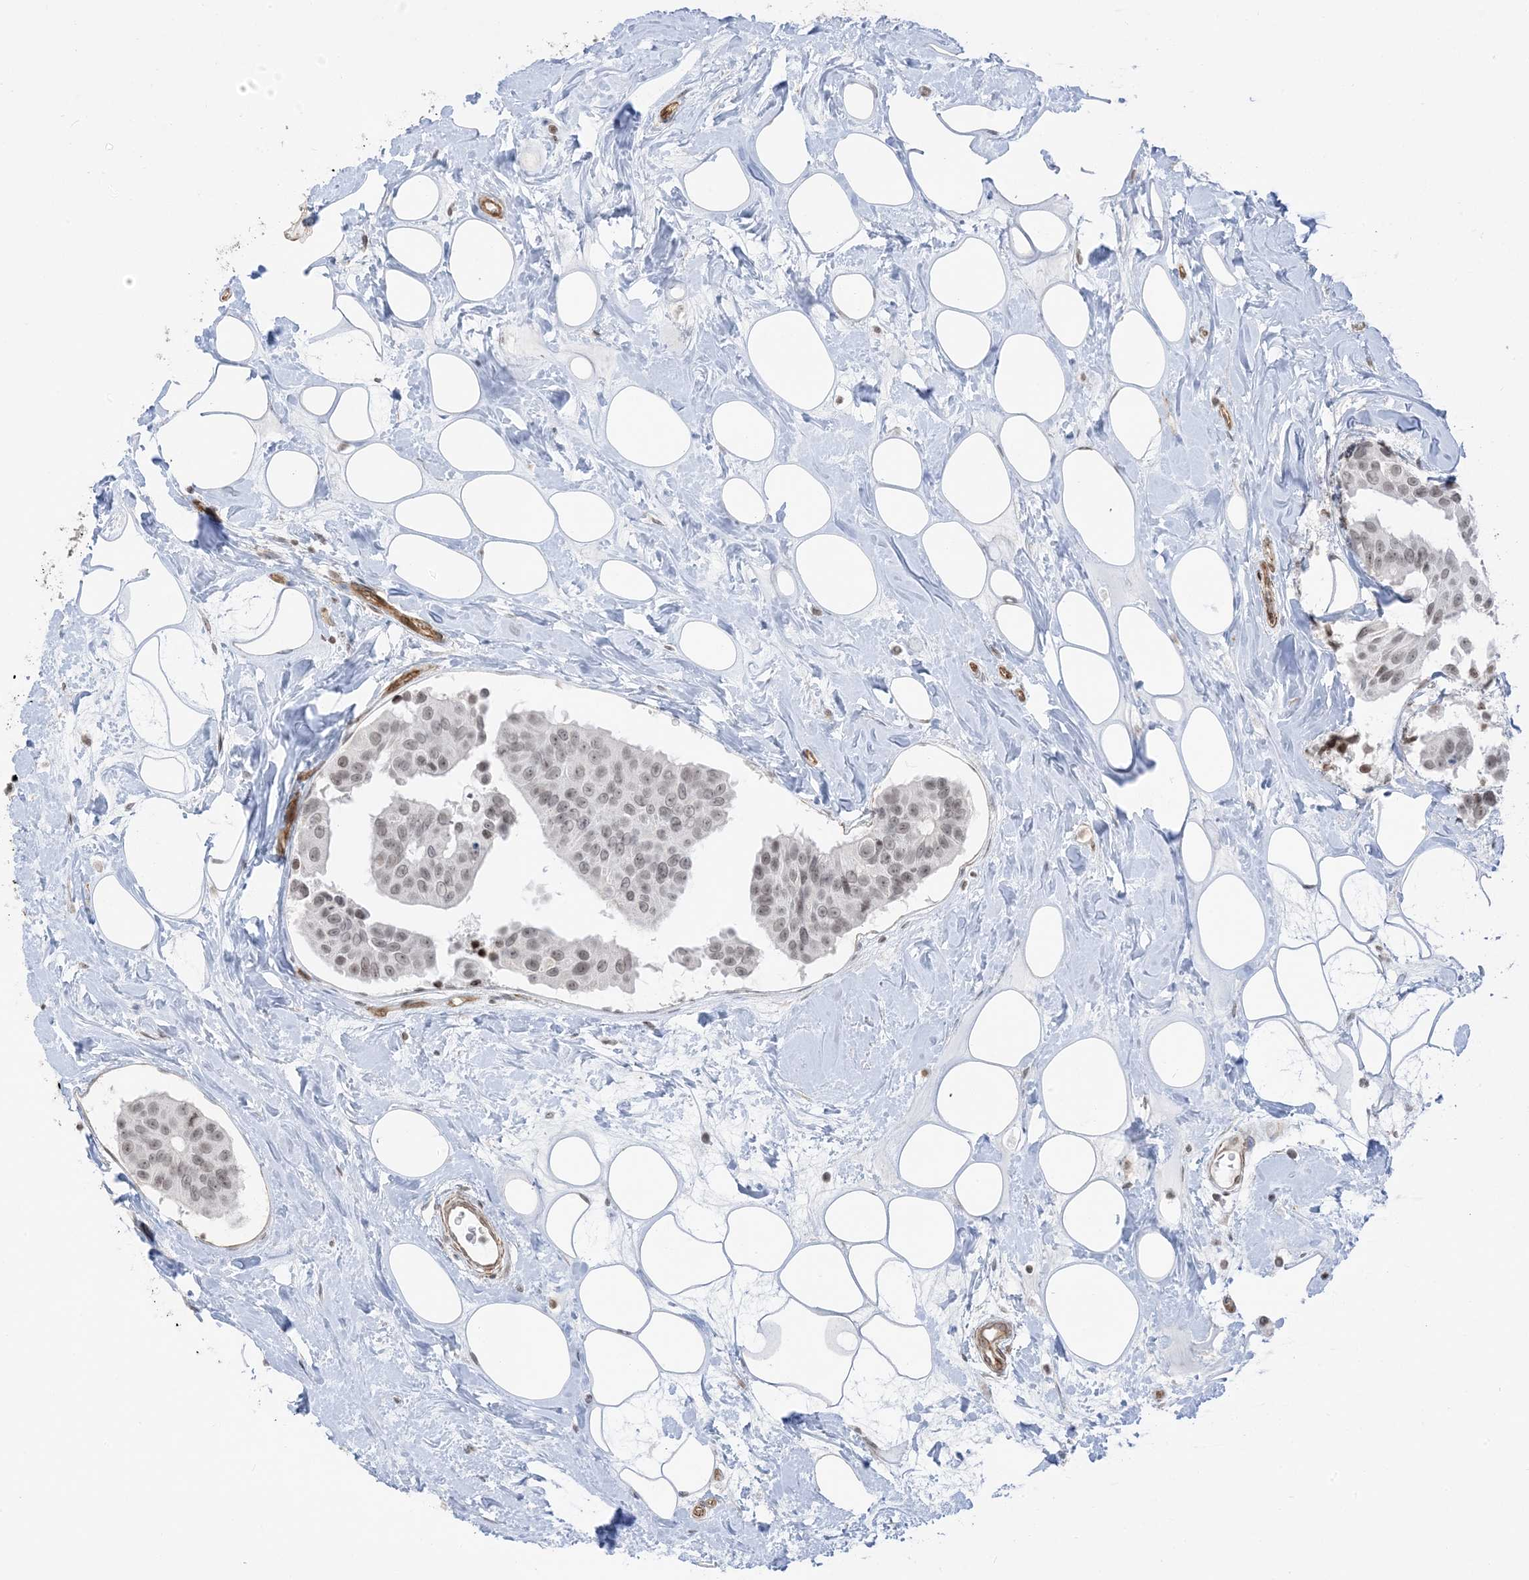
{"staining": {"intensity": "weak", "quantity": "25%-75%", "location": "nuclear"}, "tissue": "breast cancer", "cell_type": "Tumor cells", "image_type": "cancer", "snomed": [{"axis": "morphology", "description": "Normal tissue, NOS"}, {"axis": "morphology", "description": "Duct carcinoma"}, {"axis": "topography", "description": "Breast"}], "caption": "A micrograph of breast cancer stained for a protein displays weak nuclear brown staining in tumor cells.", "gene": "METAP1D", "patient": {"sex": "female", "age": 39}}